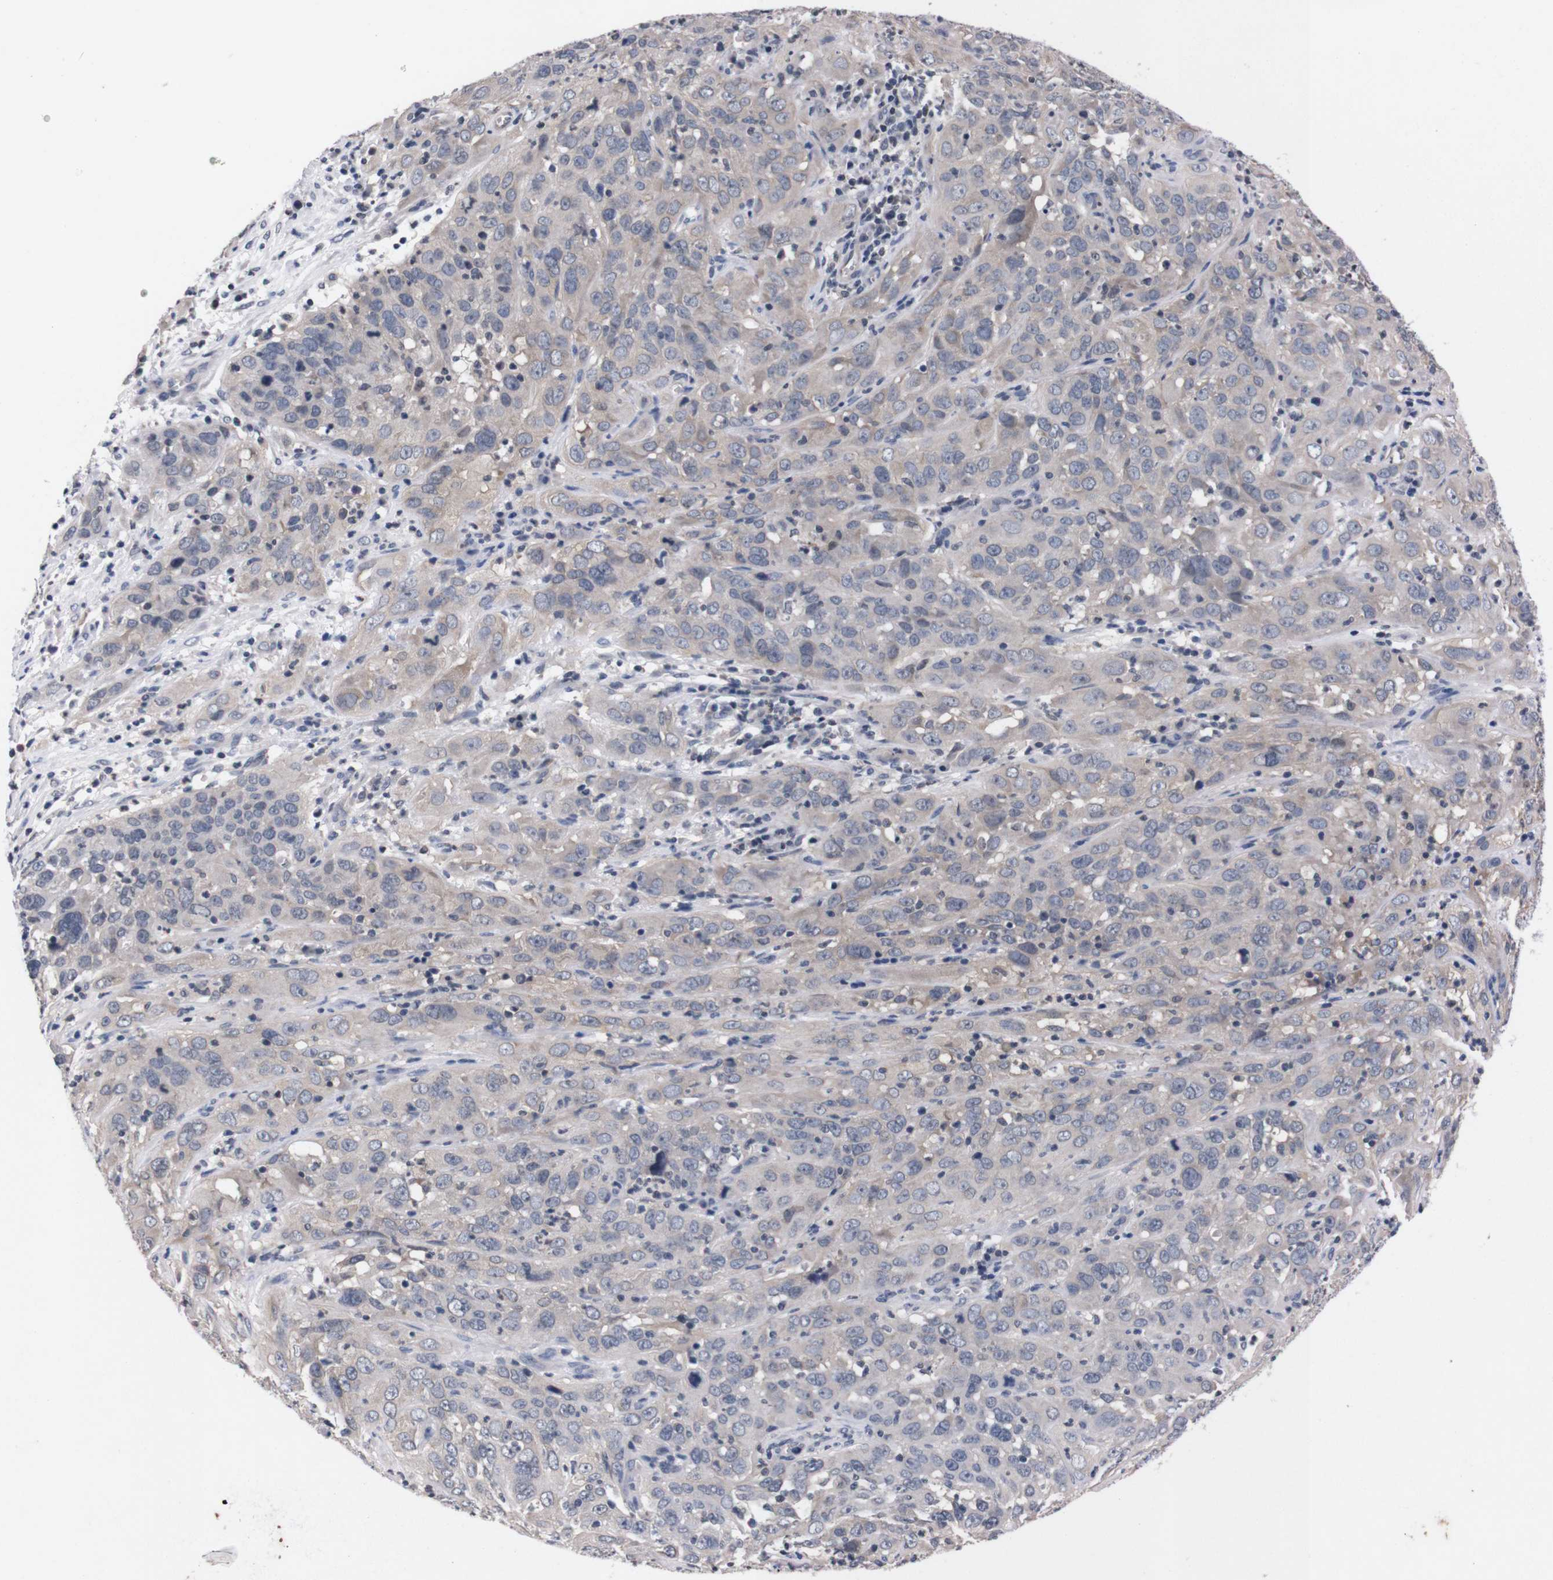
{"staining": {"intensity": "weak", "quantity": "<25%", "location": "cytoplasmic/membranous"}, "tissue": "cervical cancer", "cell_type": "Tumor cells", "image_type": "cancer", "snomed": [{"axis": "morphology", "description": "Squamous cell carcinoma, NOS"}, {"axis": "topography", "description": "Cervix"}], "caption": "Protein analysis of squamous cell carcinoma (cervical) exhibits no significant staining in tumor cells.", "gene": "TNFRSF21", "patient": {"sex": "female", "age": 32}}